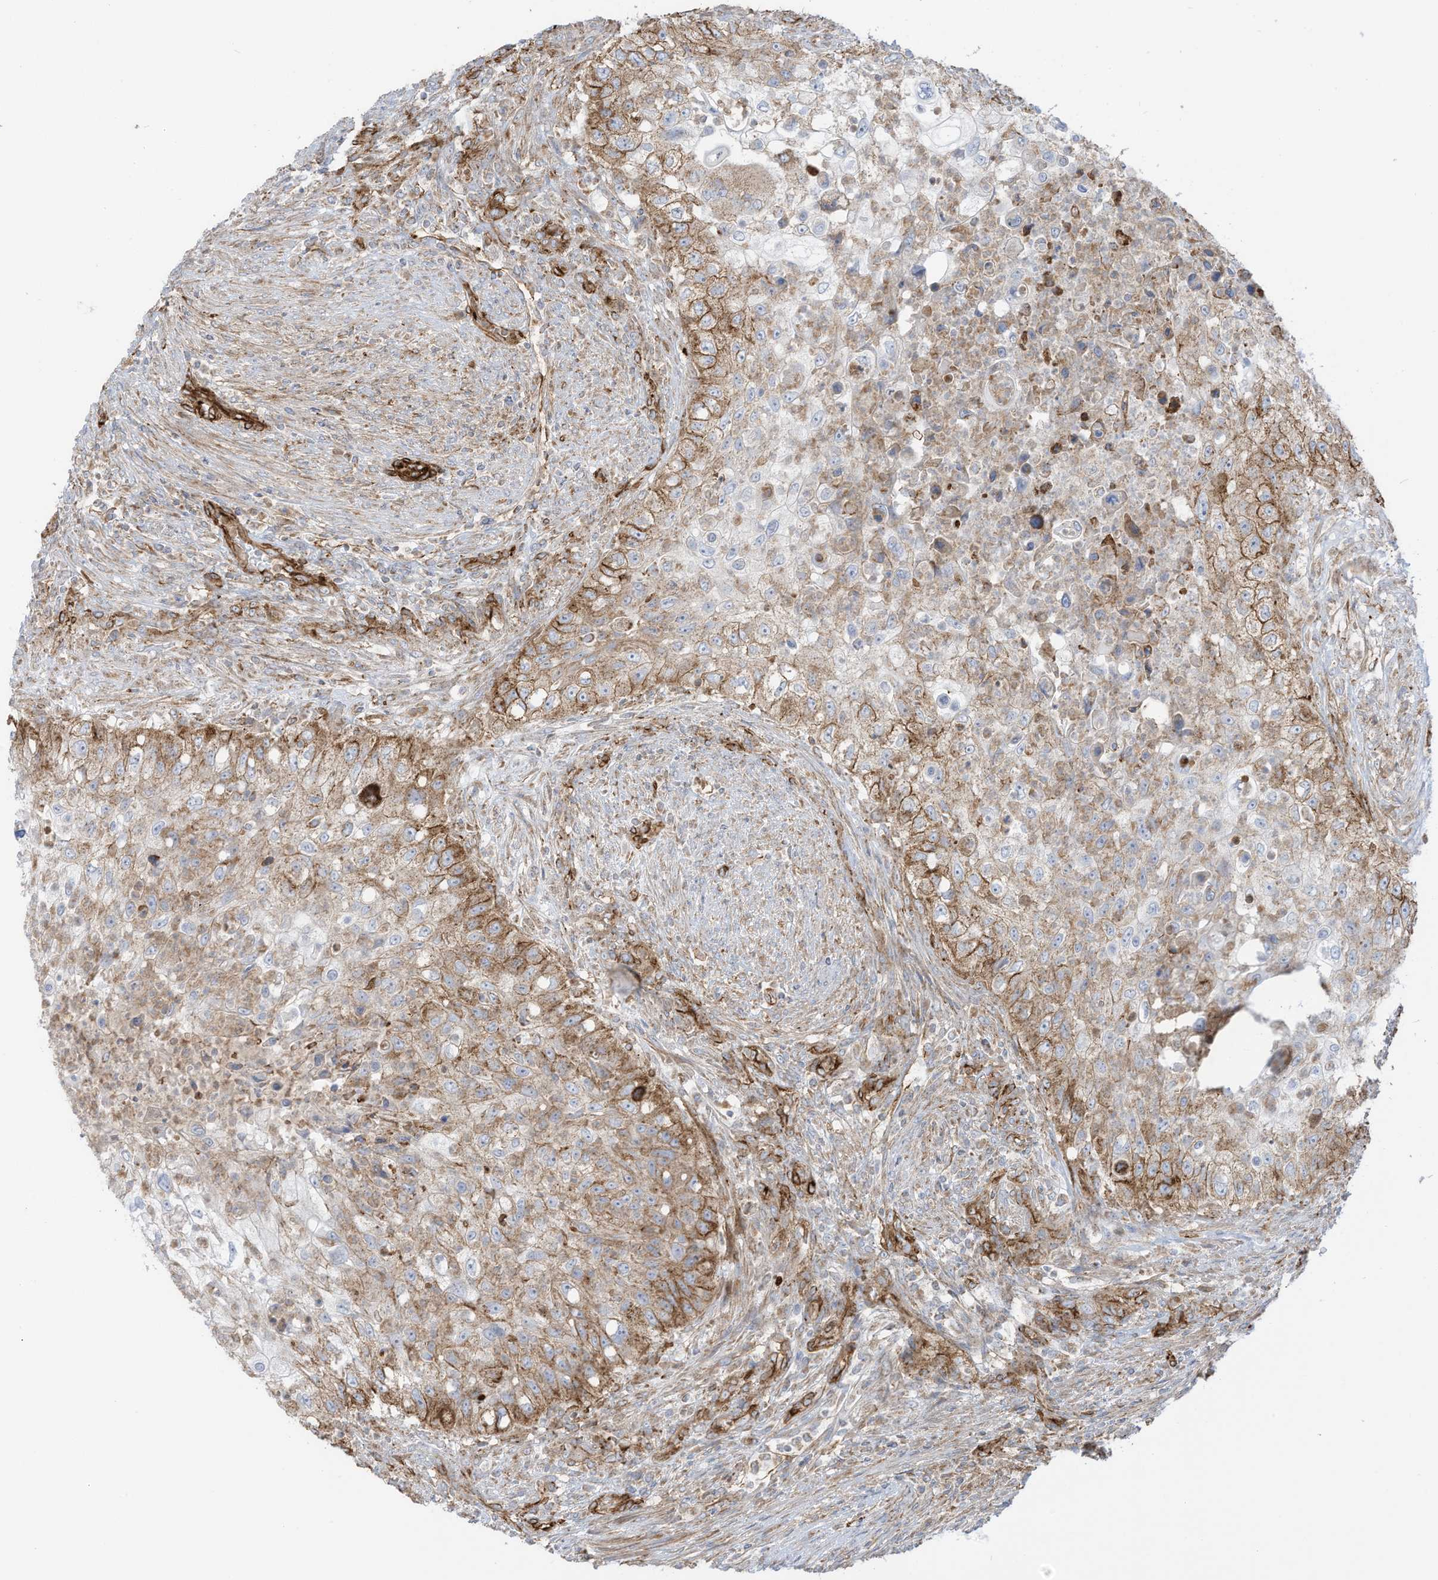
{"staining": {"intensity": "moderate", "quantity": "25%-75%", "location": "cytoplasmic/membranous"}, "tissue": "urothelial cancer", "cell_type": "Tumor cells", "image_type": "cancer", "snomed": [{"axis": "morphology", "description": "Urothelial carcinoma, High grade"}, {"axis": "topography", "description": "Urinary bladder"}], "caption": "Urothelial cancer stained with DAB immunohistochemistry (IHC) reveals medium levels of moderate cytoplasmic/membranous positivity in about 25%-75% of tumor cells.", "gene": "ABCB7", "patient": {"sex": "female", "age": 60}}